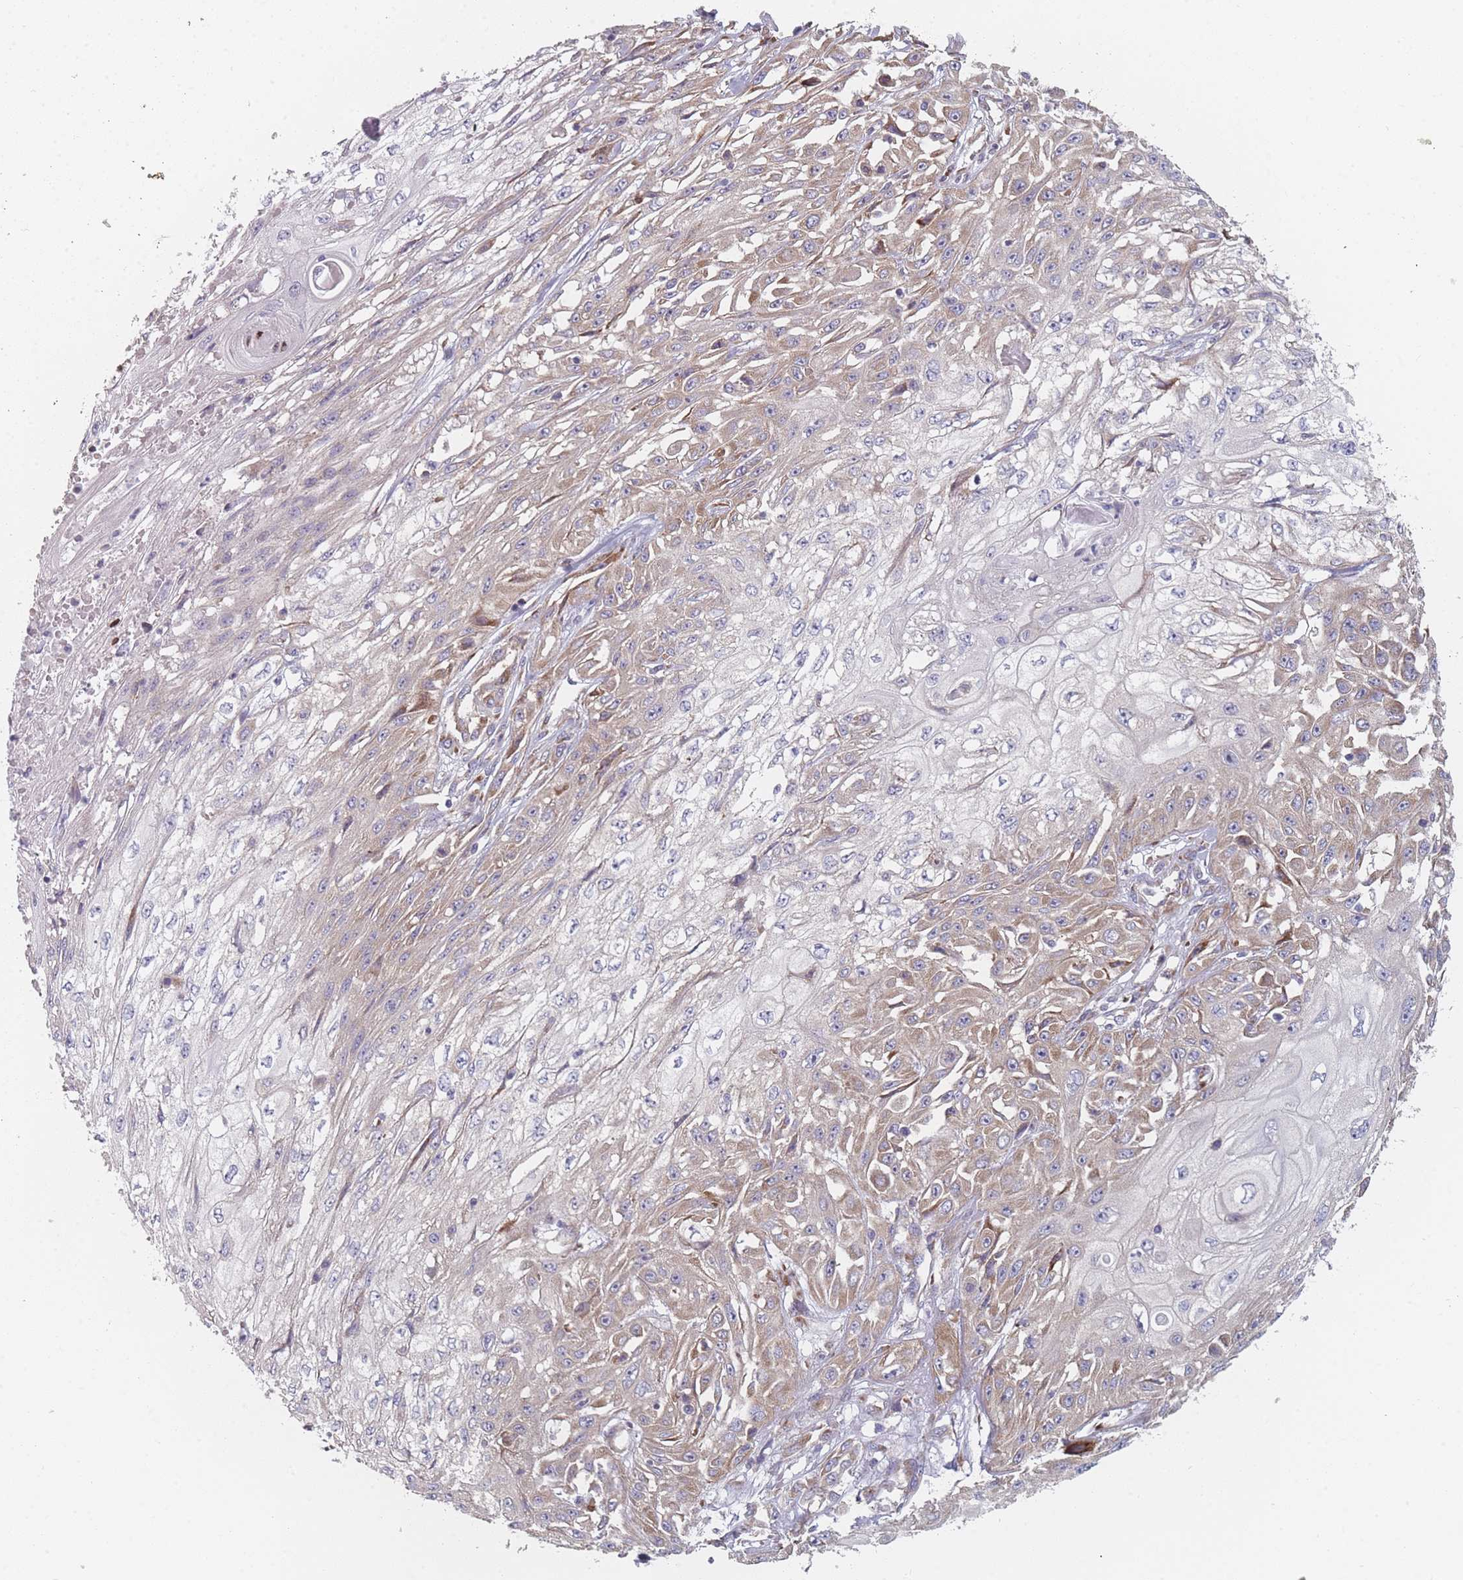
{"staining": {"intensity": "moderate", "quantity": "<25%", "location": "cytoplasmic/membranous"}, "tissue": "skin cancer", "cell_type": "Tumor cells", "image_type": "cancer", "snomed": [{"axis": "morphology", "description": "Squamous cell carcinoma, NOS"}, {"axis": "morphology", "description": "Squamous cell carcinoma, metastatic, NOS"}, {"axis": "topography", "description": "Skin"}, {"axis": "topography", "description": "Lymph node"}], "caption": "Human skin metastatic squamous cell carcinoma stained with a protein marker shows moderate staining in tumor cells.", "gene": "CACNG5", "patient": {"sex": "male", "age": 75}}